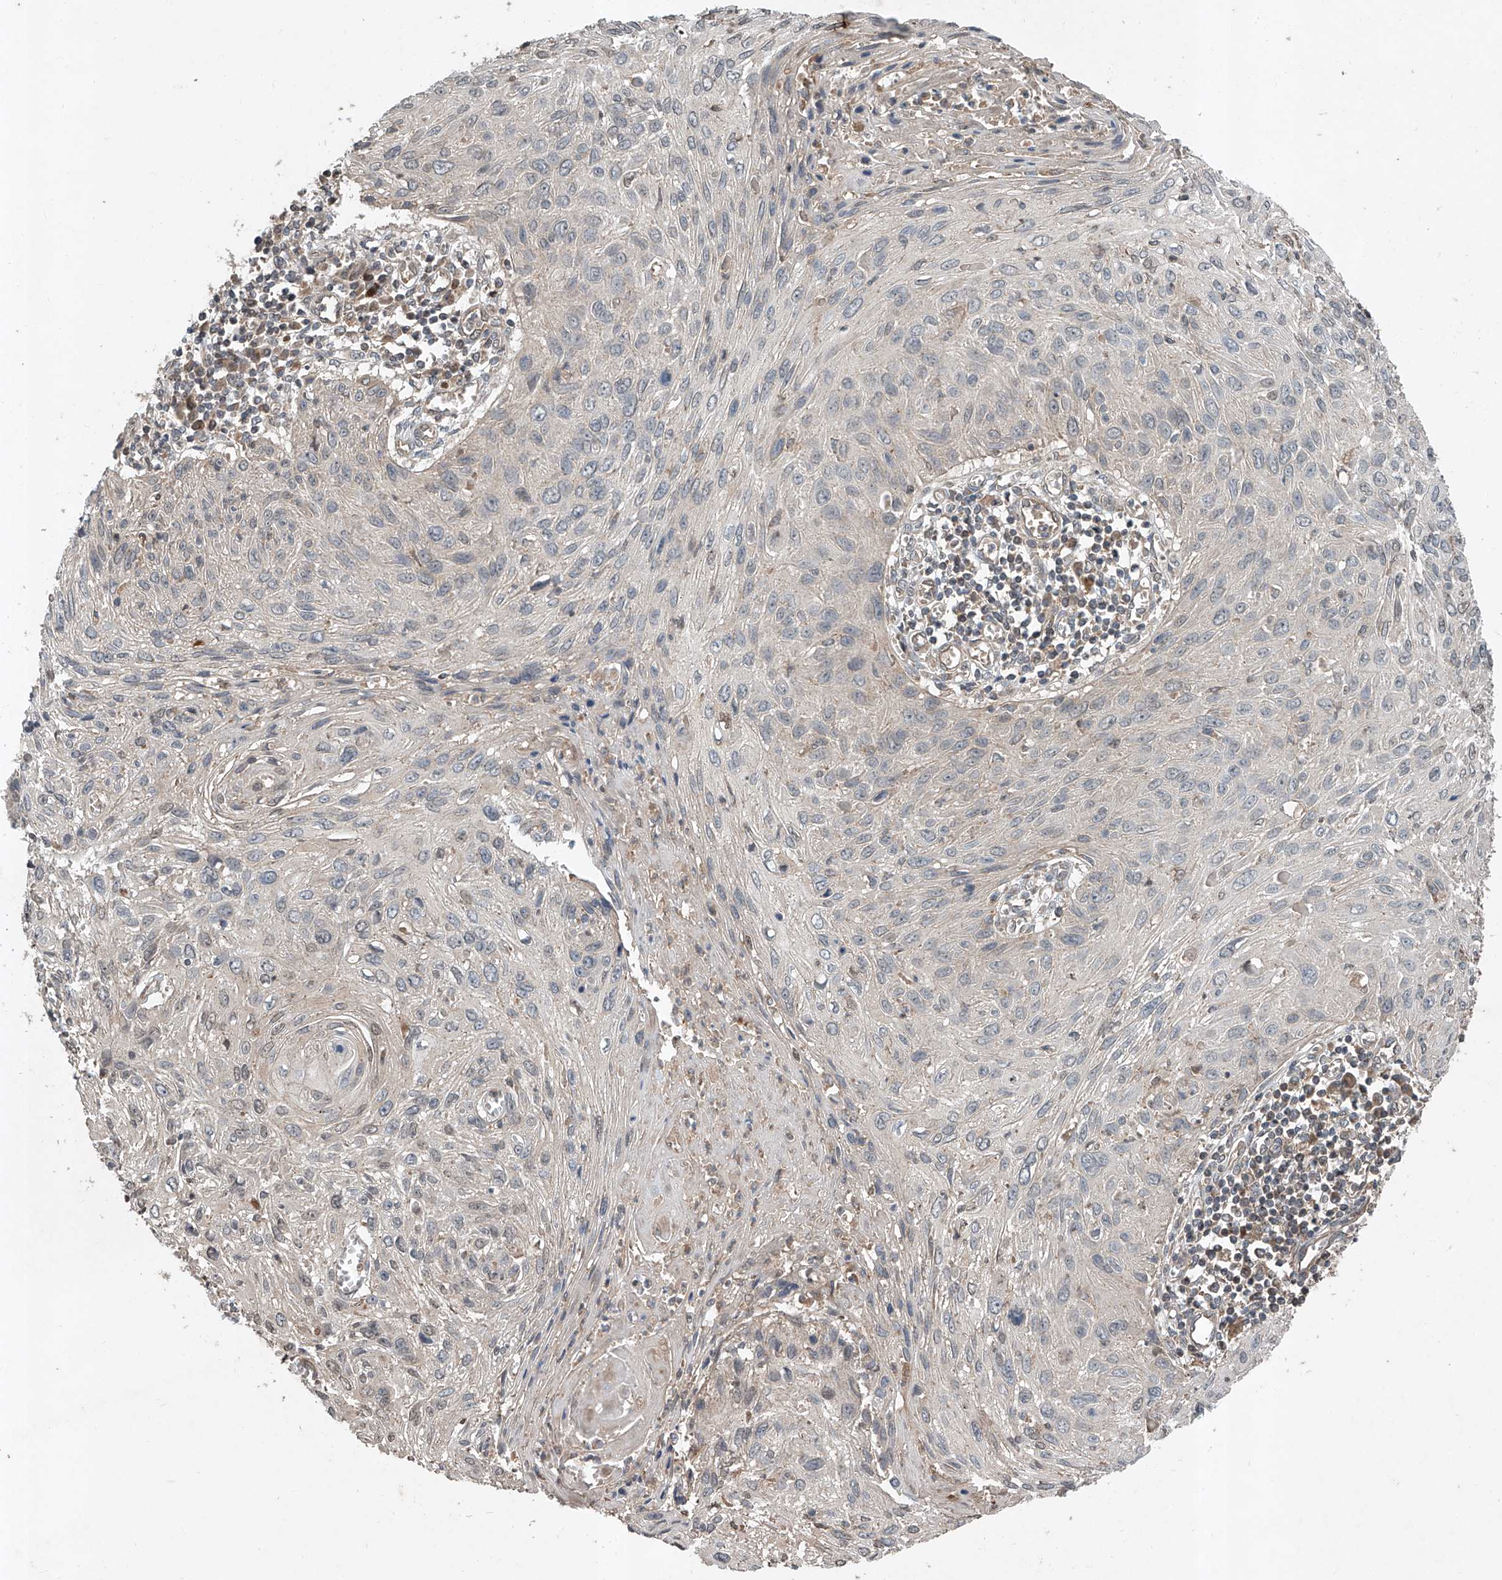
{"staining": {"intensity": "negative", "quantity": "none", "location": "none"}, "tissue": "cervical cancer", "cell_type": "Tumor cells", "image_type": "cancer", "snomed": [{"axis": "morphology", "description": "Squamous cell carcinoma, NOS"}, {"axis": "topography", "description": "Cervix"}], "caption": "A histopathology image of squamous cell carcinoma (cervical) stained for a protein reveals no brown staining in tumor cells.", "gene": "ADAM23", "patient": {"sex": "female", "age": 51}}